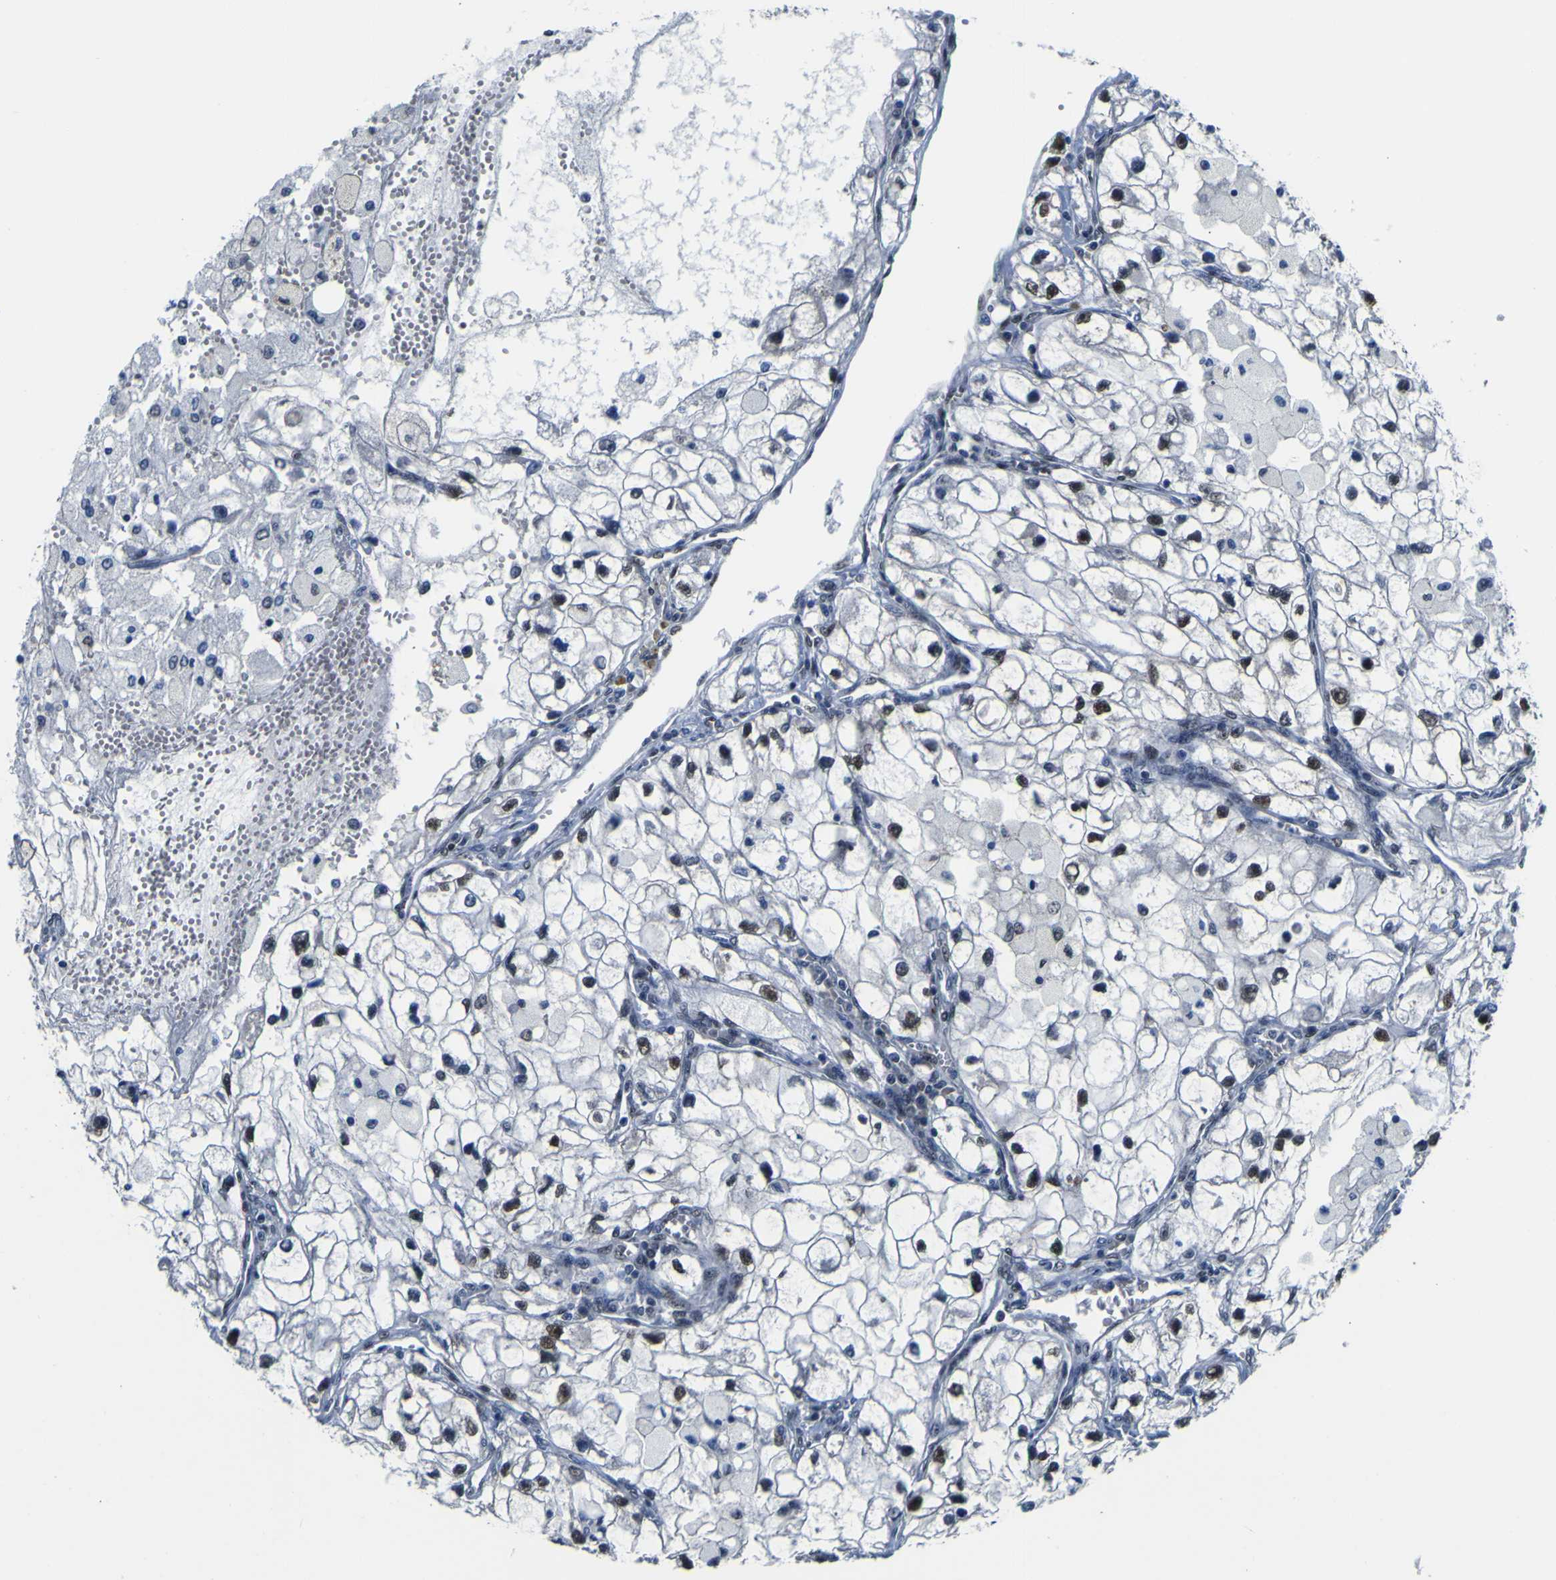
{"staining": {"intensity": "strong", "quantity": "<25%", "location": "nuclear"}, "tissue": "renal cancer", "cell_type": "Tumor cells", "image_type": "cancer", "snomed": [{"axis": "morphology", "description": "Adenocarcinoma, NOS"}, {"axis": "topography", "description": "Kidney"}], "caption": "This micrograph shows renal adenocarcinoma stained with immunohistochemistry to label a protein in brown. The nuclear of tumor cells show strong positivity for the protein. Nuclei are counter-stained blue.", "gene": "CUL4B", "patient": {"sex": "female", "age": 70}}